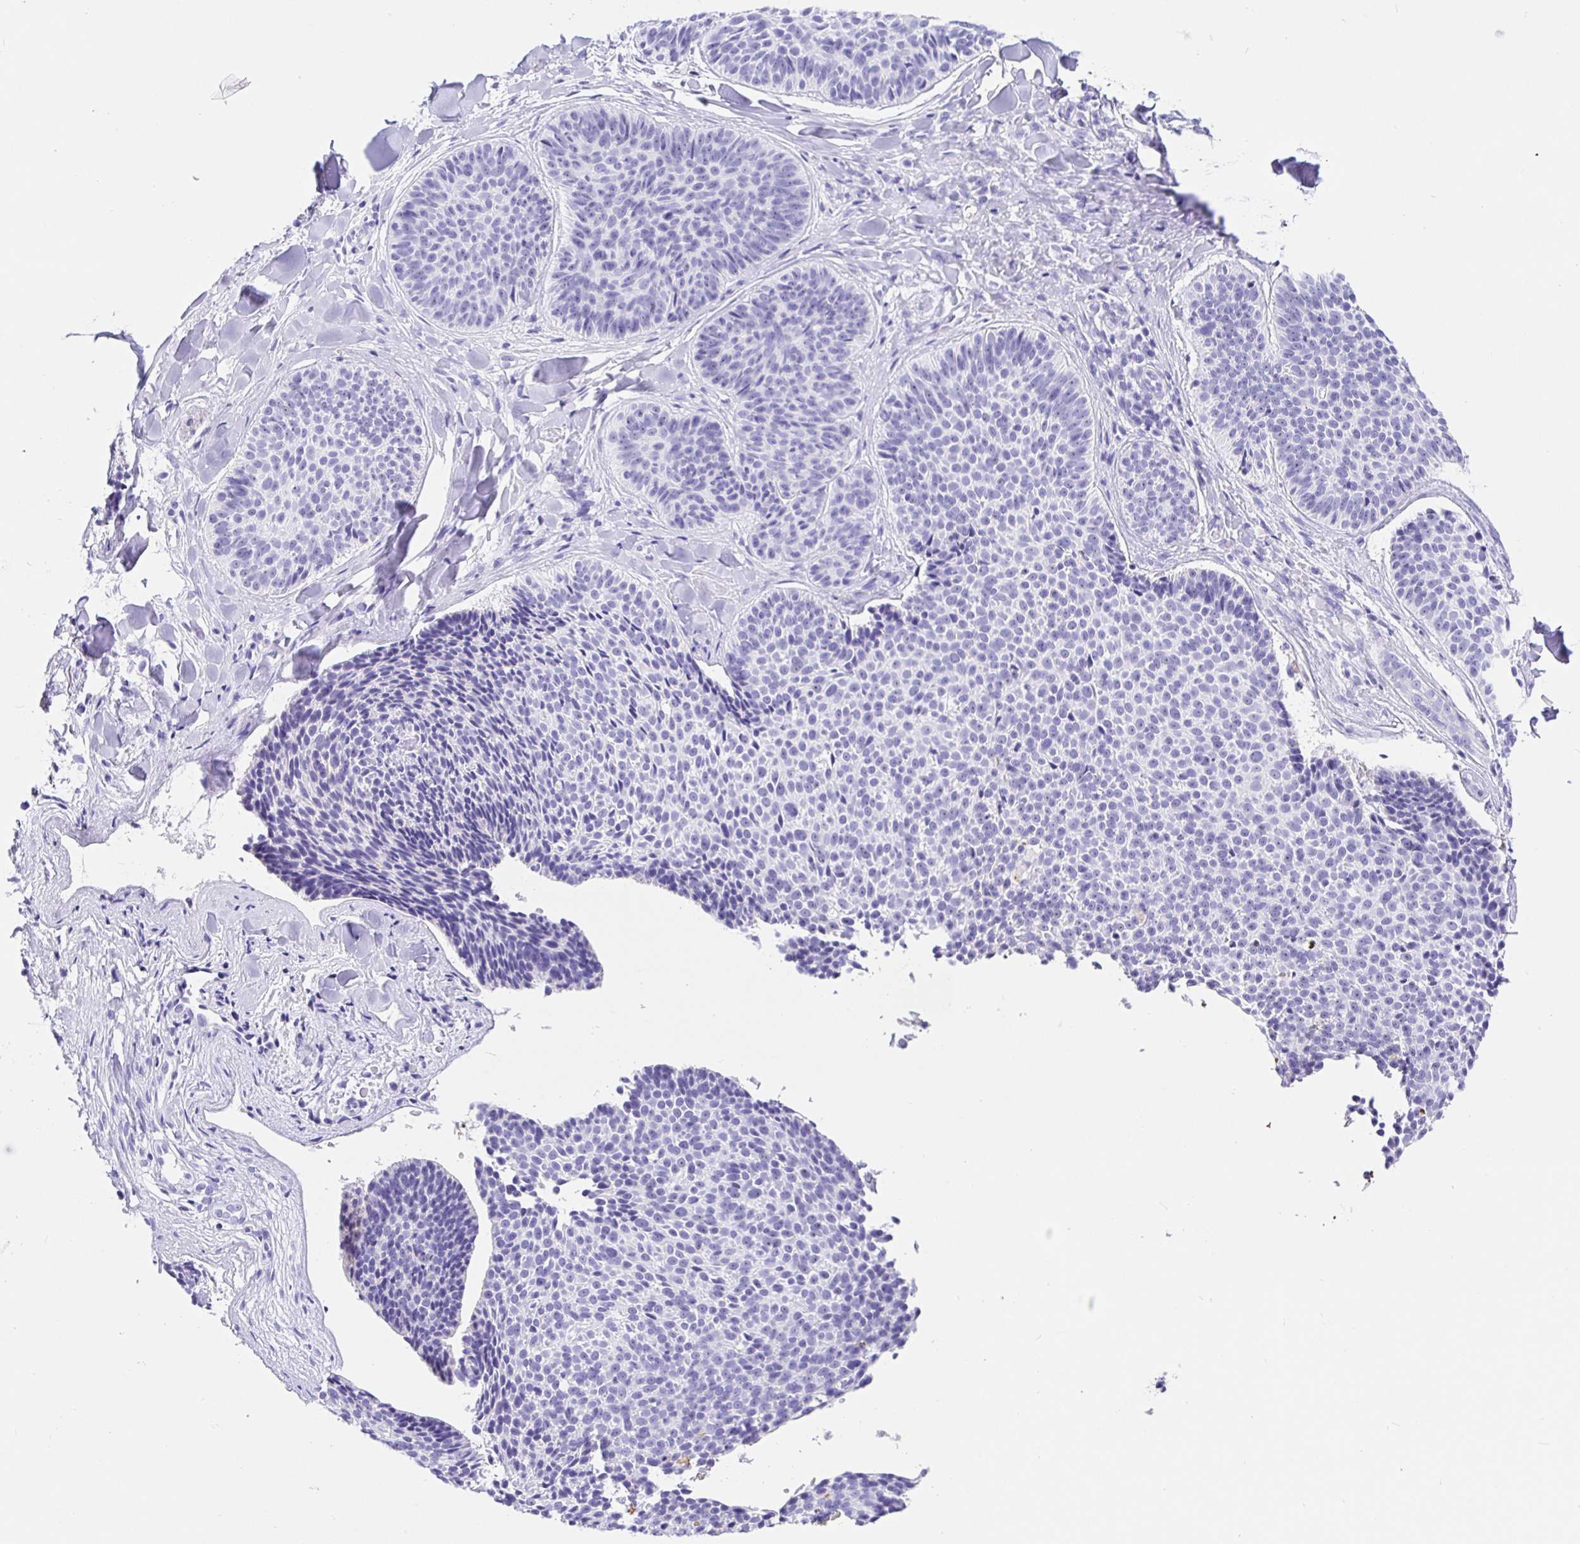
{"staining": {"intensity": "negative", "quantity": "none", "location": "none"}, "tissue": "skin cancer", "cell_type": "Tumor cells", "image_type": "cancer", "snomed": [{"axis": "morphology", "description": "Basal cell carcinoma"}, {"axis": "topography", "description": "Skin"}], "caption": "An image of human basal cell carcinoma (skin) is negative for staining in tumor cells. The staining is performed using DAB brown chromogen with nuclei counter-stained in using hematoxylin.", "gene": "PRAMEF19", "patient": {"sex": "male", "age": 82}}